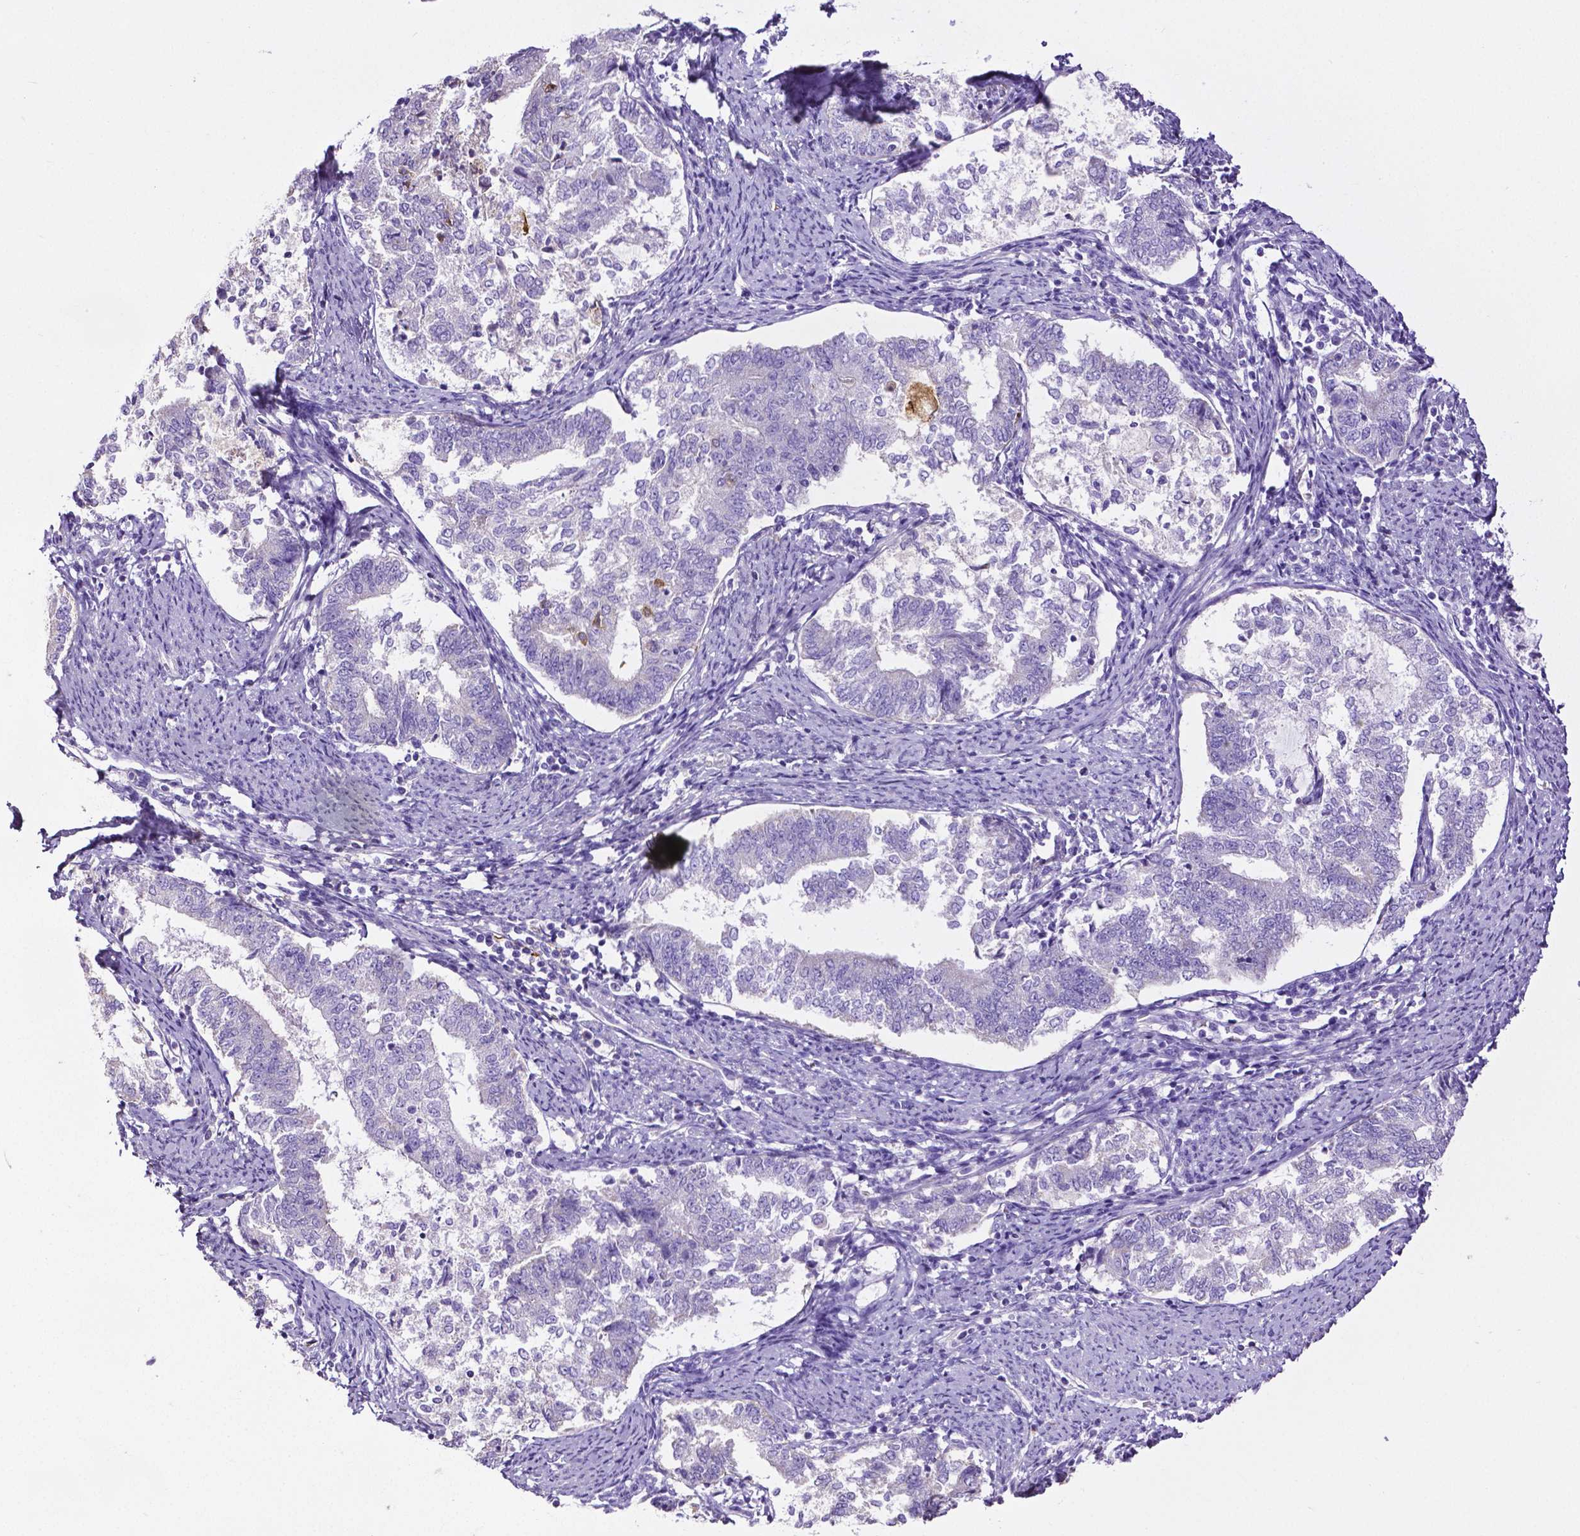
{"staining": {"intensity": "negative", "quantity": "none", "location": "none"}, "tissue": "endometrial cancer", "cell_type": "Tumor cells", "image_type": "cancer", "snomed": [{"axis": "morphology", "description": "Adenocarcinoma, NOS"}, {"axis": "topography", "description": "Endometrium"}], "caption": "High power microscopy photomicrograph of an immunohistochemistry photomicrograph of adenocarcinoma (endometrial), revealing no significant positivity in tumor cells.", "gene": "MMP9", "patient": {"sex": "female", "age": 65}}